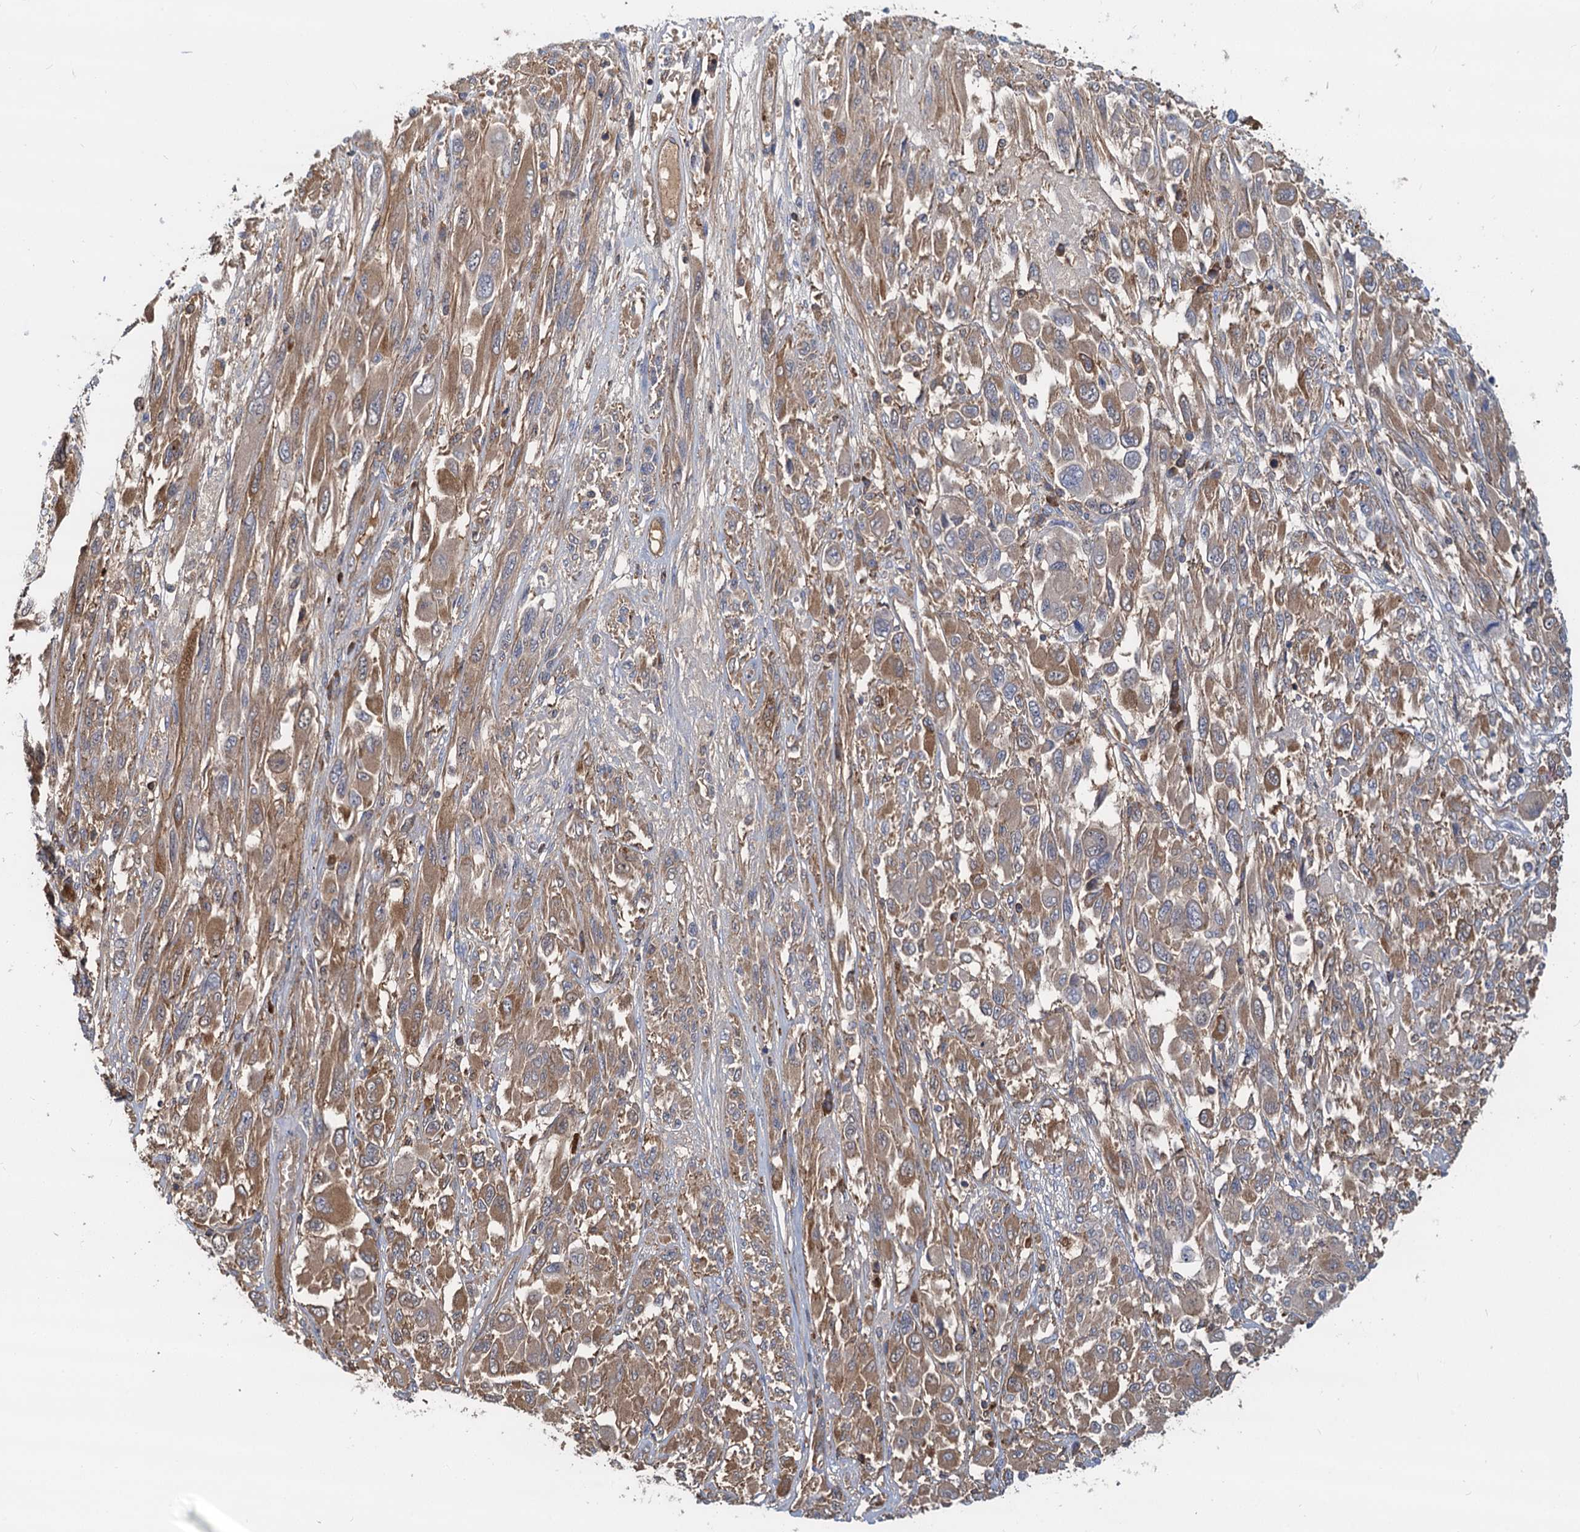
{"staining": {"intensity": "moderate", "quantity": "25%-75%", "location": "cytoplasmic/membranous"}, "tissue": "melanoma", "cell_type": "Tumor cells", "image_type": "cancer", "snomed": [{"axis": "morphology", "description": "Malignant melanoma, NOS"}, {"axis": "topography", "description": "Skin"}], "caption": "Brown immunohistochemical staining in human melanoma reveals moderate cytoplasmic/membranous expression in approximately 25%-75% of tumor cells.", "gene": "LNX2", "patient": {"sex": "female", "age": 91}}